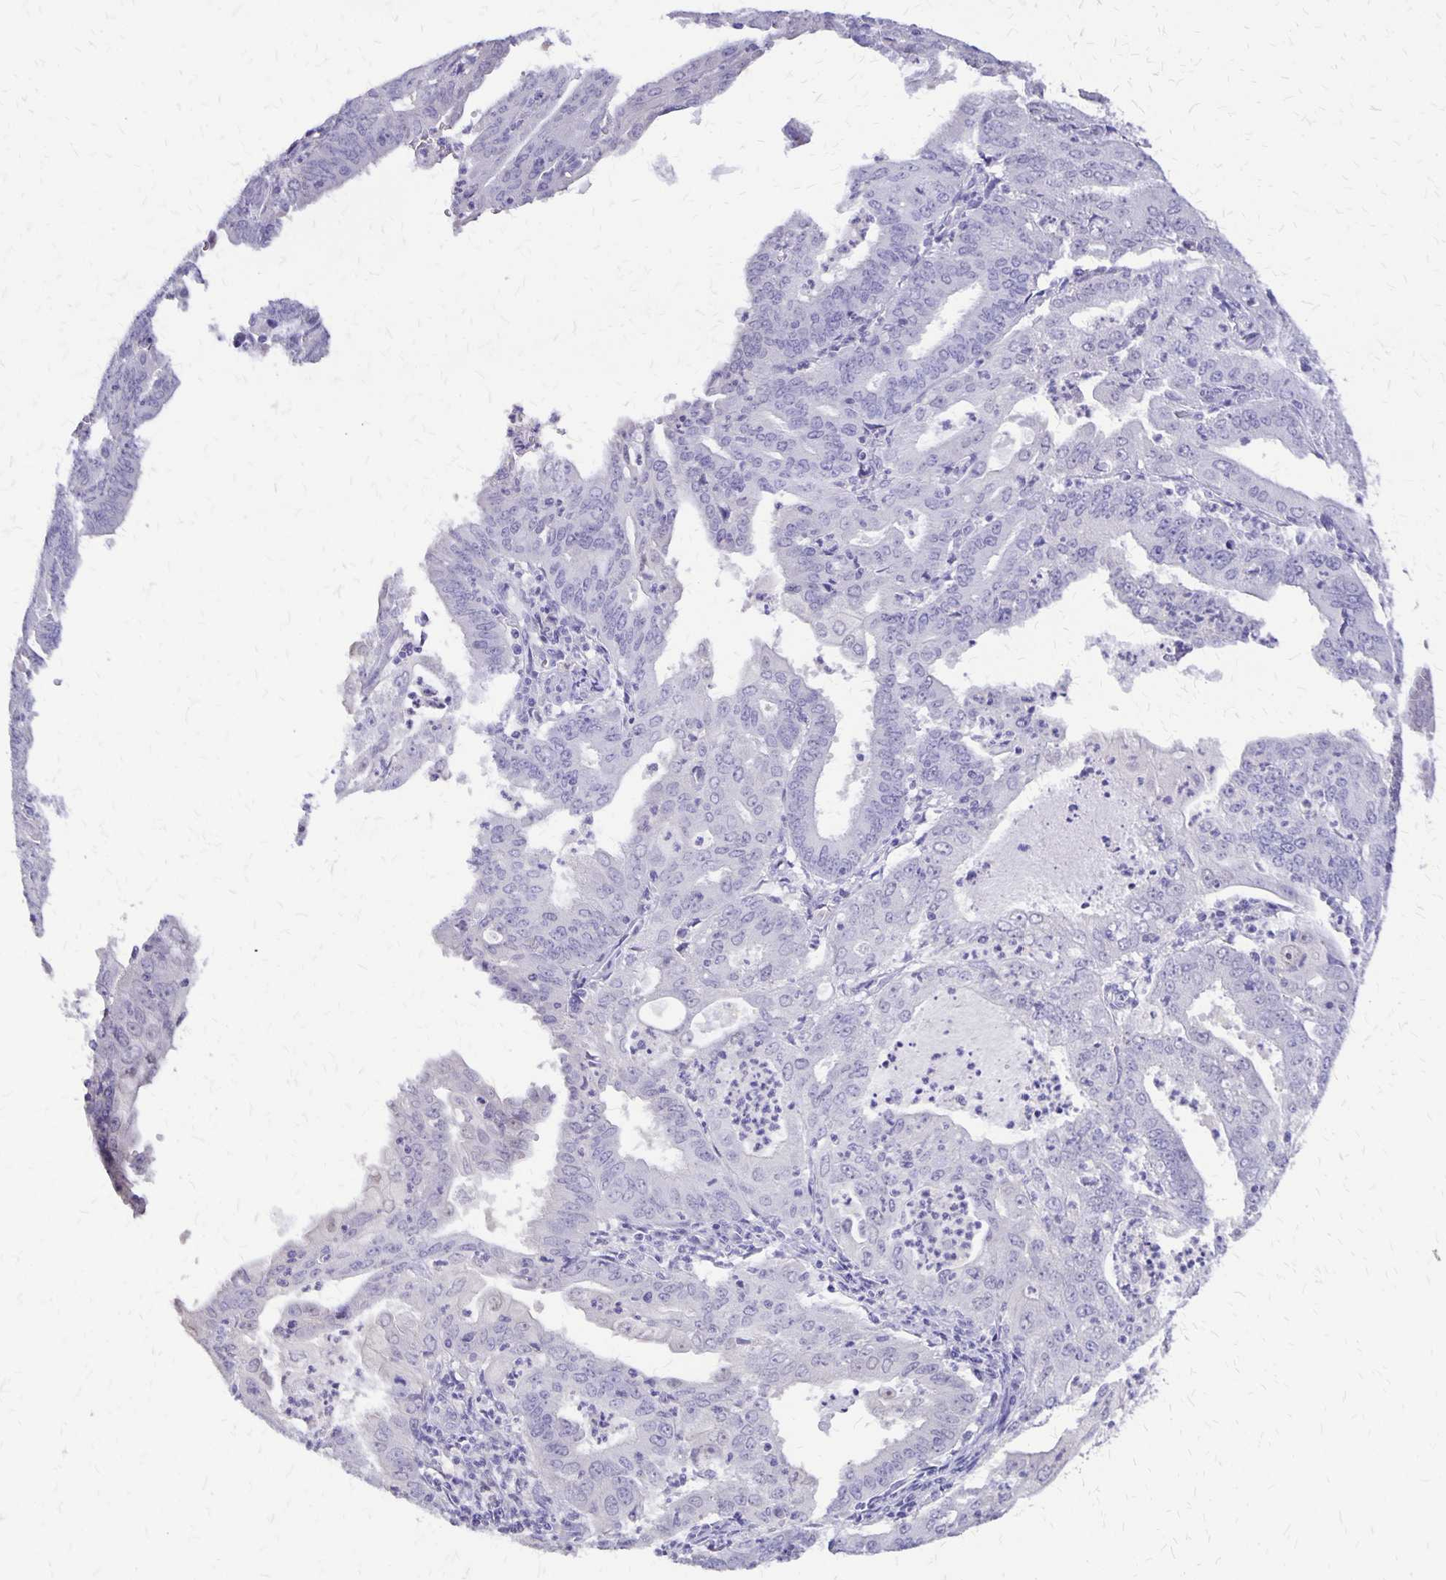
{"staining": {"intensity": "negative", "quantity": "none", "location": "none"}, "tissue": "cervical cancer", "cell_type": "Tumor cells", "image_type": "cancer", "snomed": [{"axis": "morphology", "description": "Adenocarcinoma, NOS"}, {"axis": "topography", "description": "Cervix"}], "caption": "High power microscopy image of an immunohistochemistry micrograph of cervical adenocarcinoma, revealing no significant staining in tumor cells.", "gene": "SI", "patient": {"sex": "female", "age": 56}}